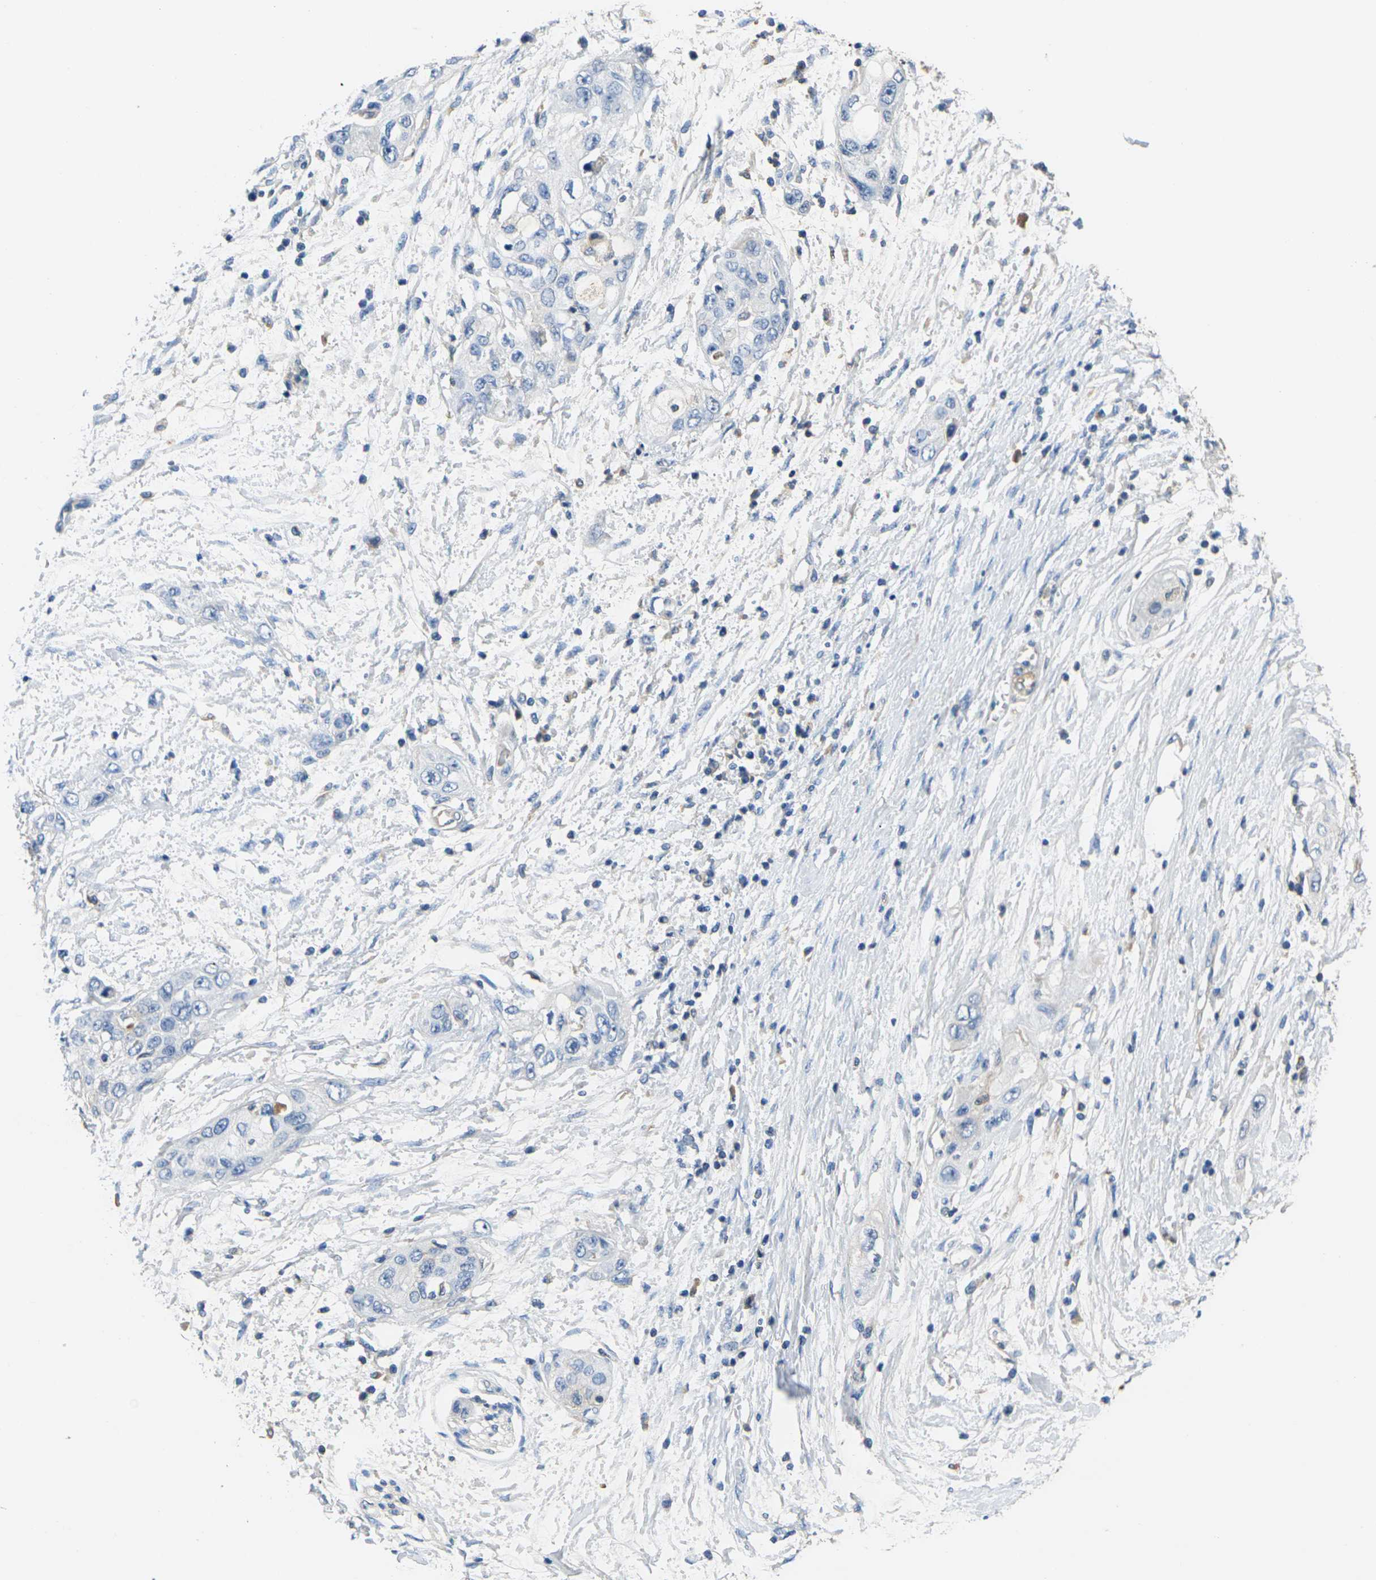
{"staining": {"intensity": "negative", "quantity": "none", "location": "none"}, "tissue": "pancreatic cancer", "cell_type": "Tumor cells", "image_type": "cancer", "snomed": [{"axis": "morphology", "description": "Adenocarcinoma, NOS"}, {"axis": "topography", "description": "Pancreas"}], "caption": "Tumor cells are negative for brown protein staining in pancreatic cancer.", "gene": "GREM2", "patient": {"sex": "female", "age": 70}}